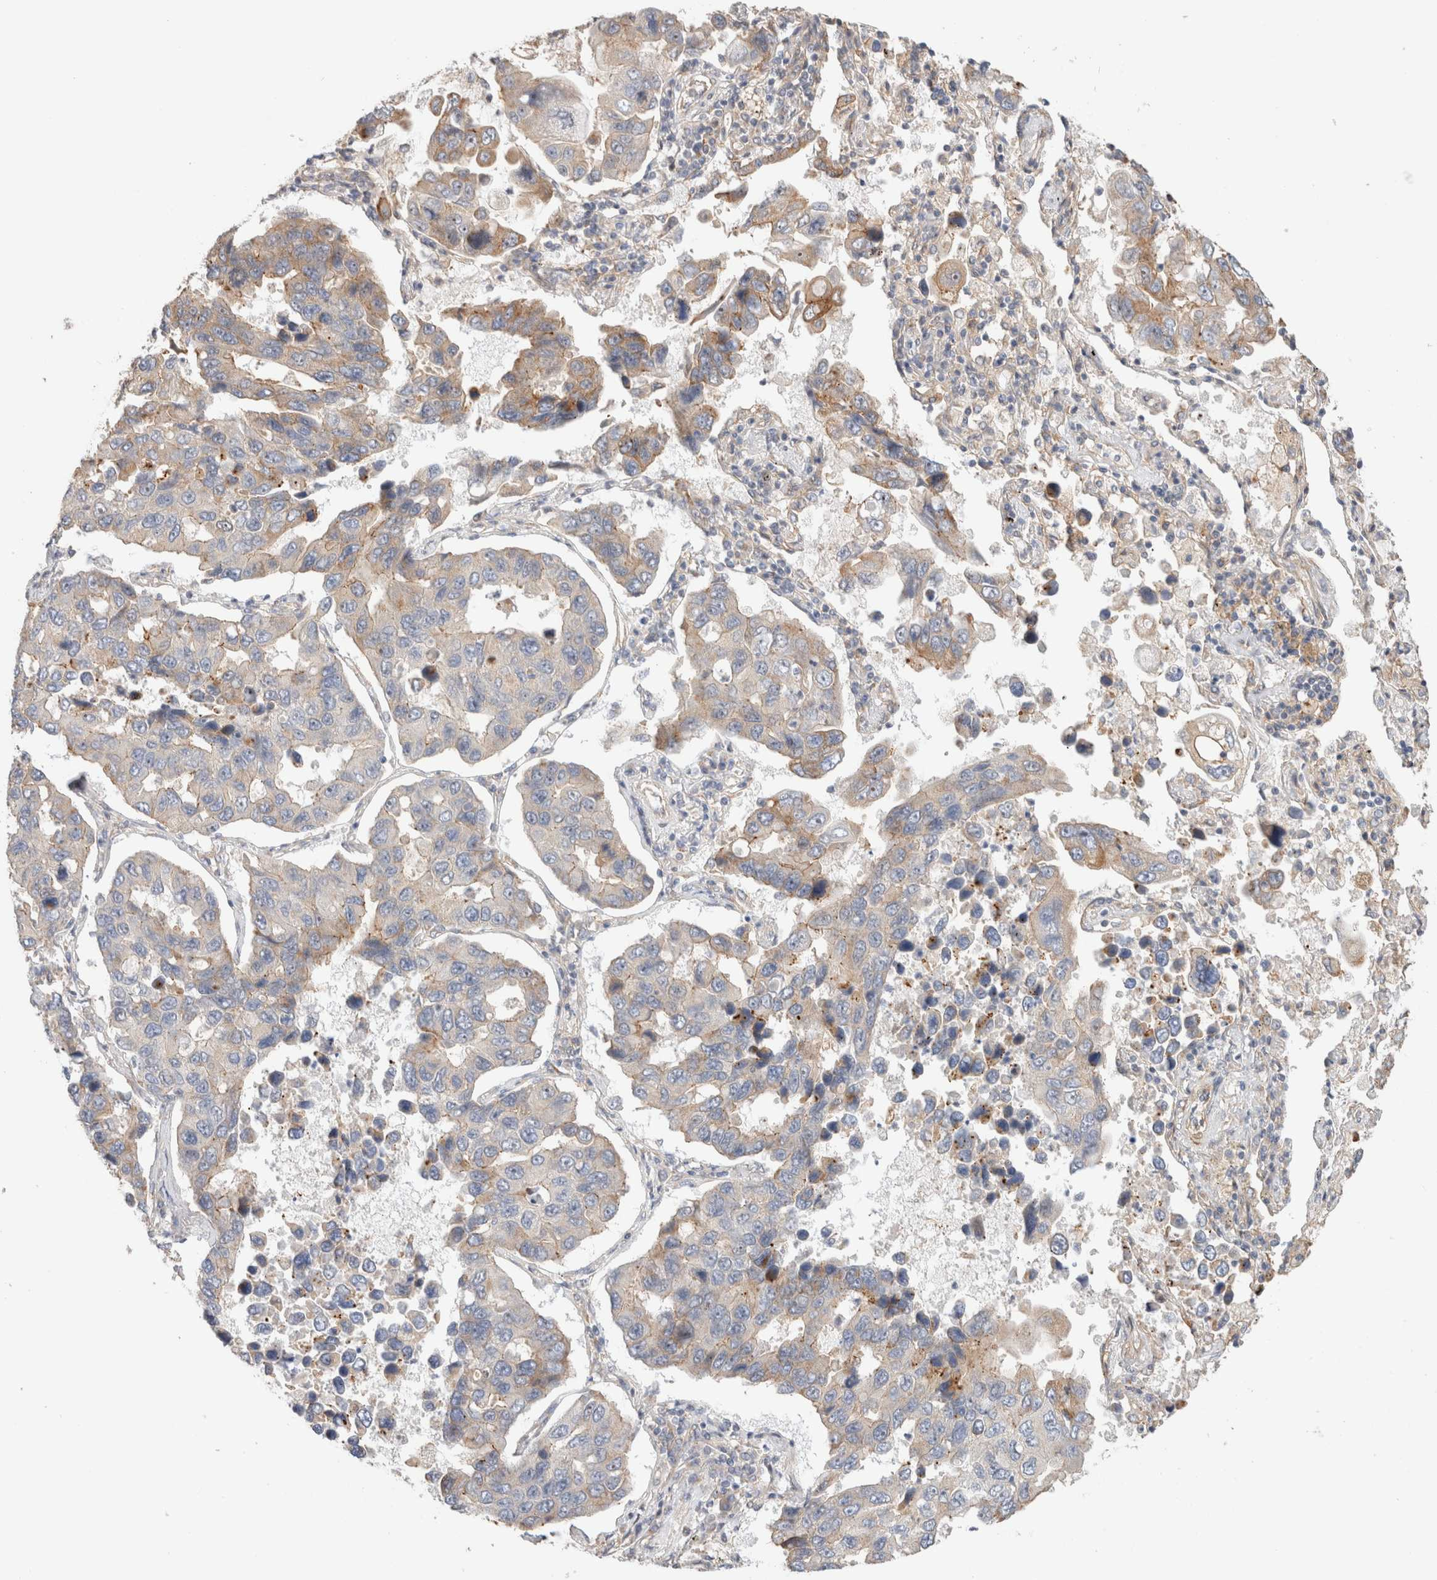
{"staining": {"intensity": "weak", "quantity": "25%-75%", "location": "cytoplasmic/membranous"}, "tissue": "lung cancer", "cell_type": "Tumor cells", "image_type": "cancer", "snomed": [{"axis": "morphology", "description": "Adenocarcinoma, NOS"}, {"axis": "topography", "description": "Lung"}], "caption": "A brown stain labels weak cytoplasmic/membranous positivity of a protein in human lung adenocarcinoma tumor cells.", "gene": "ID3", "patient": {"sex": "male", "age": 64}}